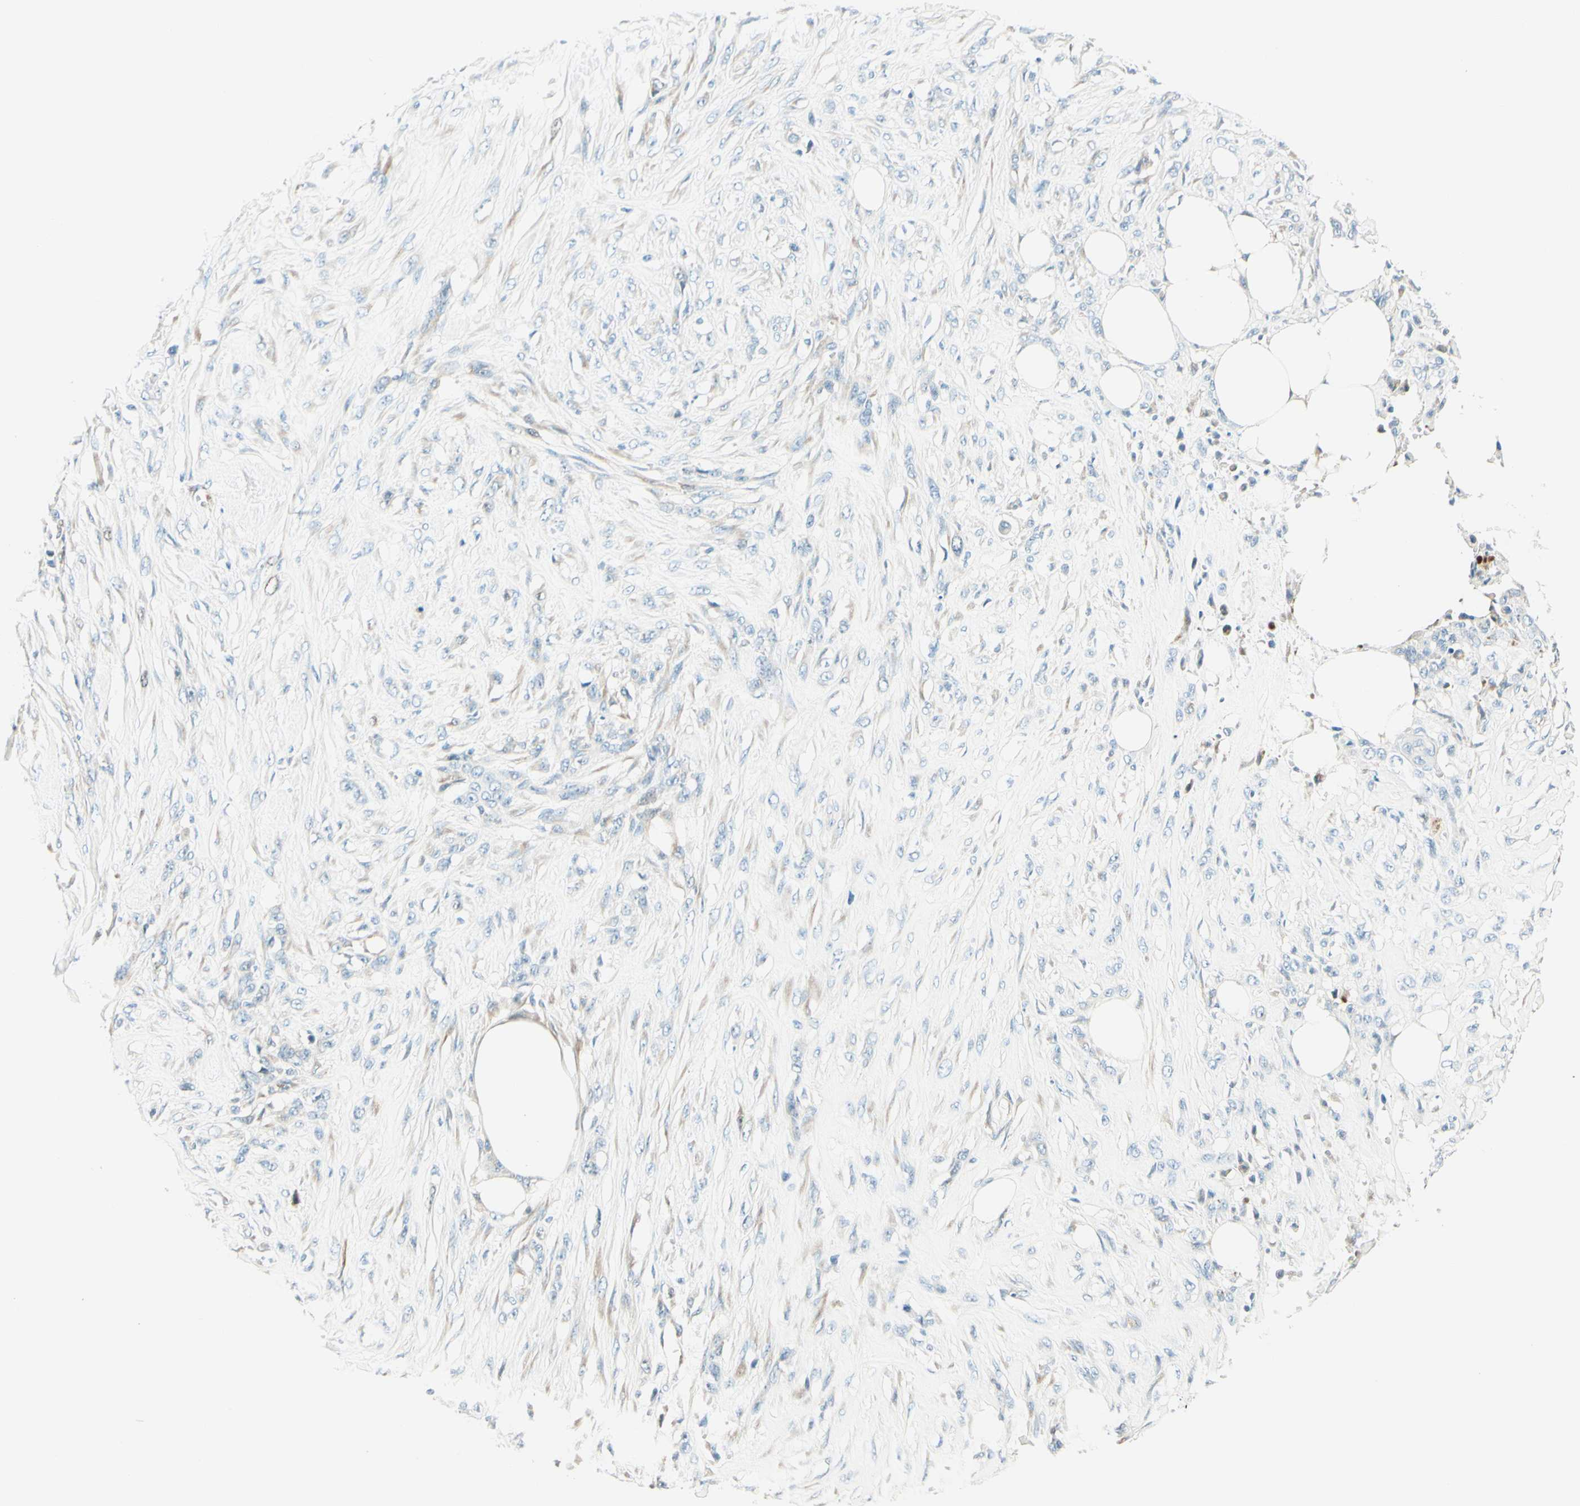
{"staining": {"intensity": "negative", "quantity": "none", "location": "none"}, "tissue": "skin cancer", "cell_type": "Tumor cells", "image_type": "cancer", "snomed": [{"axis": "morphology", "description": "Squamous cell carcinoma, NOS"}, {"axis": "topography", "description": "Skin"}], "caption": "IHC photomicrograph of human squamous cell carcinoma (skin) stained for a protein (brown), which demonstrates no expression in tumor cells.", "gene": "TAOK2", "patient": {"sex": "female", "age": 59}}